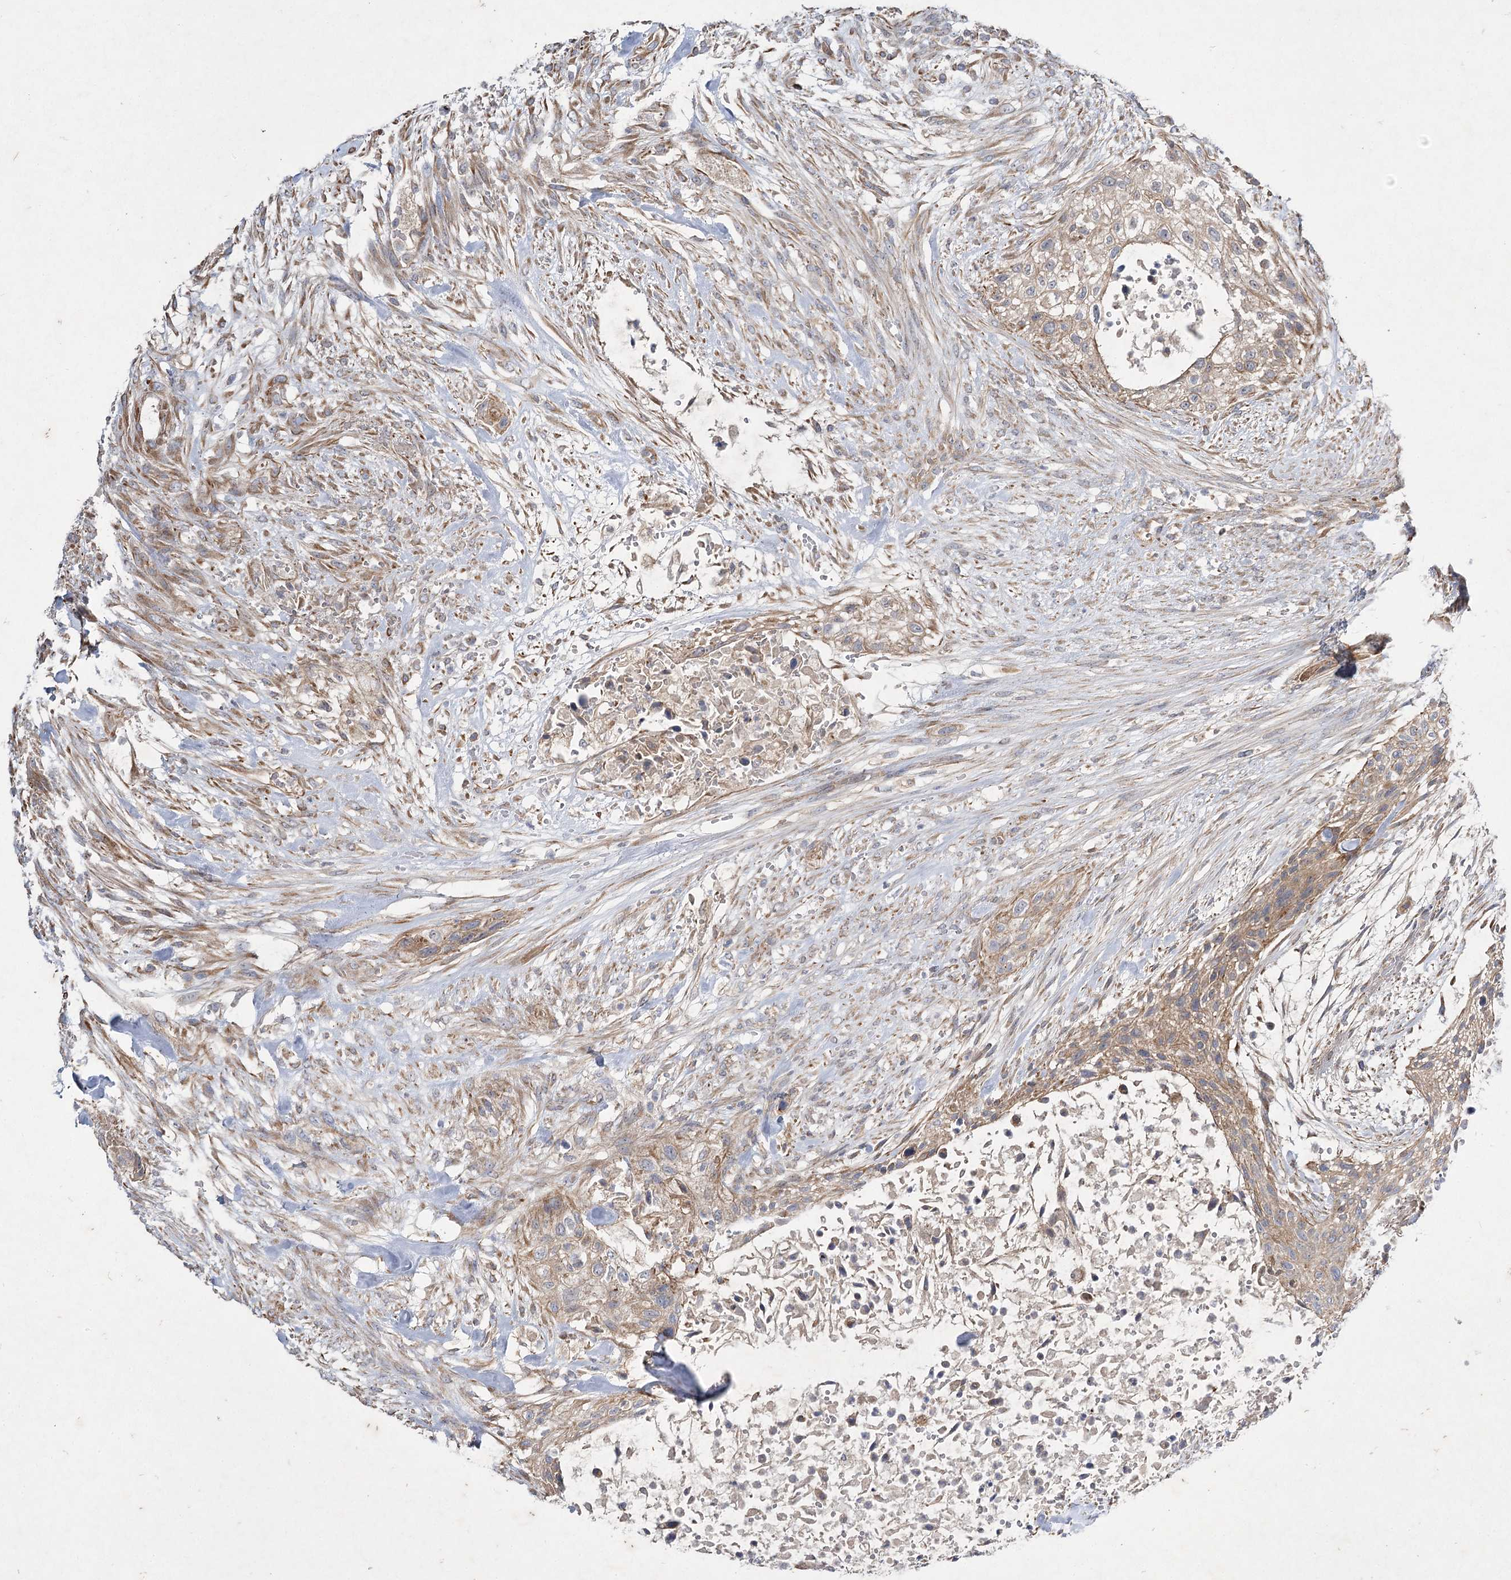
{"staining": {"intensity": "weak", "quantity": "25%-75%", "location": "cytoplasmic/membranous"}, "tissue": "urothelial cancer", "cell_type": "Tumor cells", "image_type": "cancer", "snomed": [{"axis": "morphology", "description": "Urothelial carcinoma, High grade"}, {"axis": "topography", "description": "Urinary bladder"}], "caption": "Tumor cells show low levels of weak cytoplasmic/membranous positivity in about 25%-75% of cells in high-grade urothelial carcinoma.", "gene": "KIAA0825", "patient": {"sex": "male", "age": 35}}